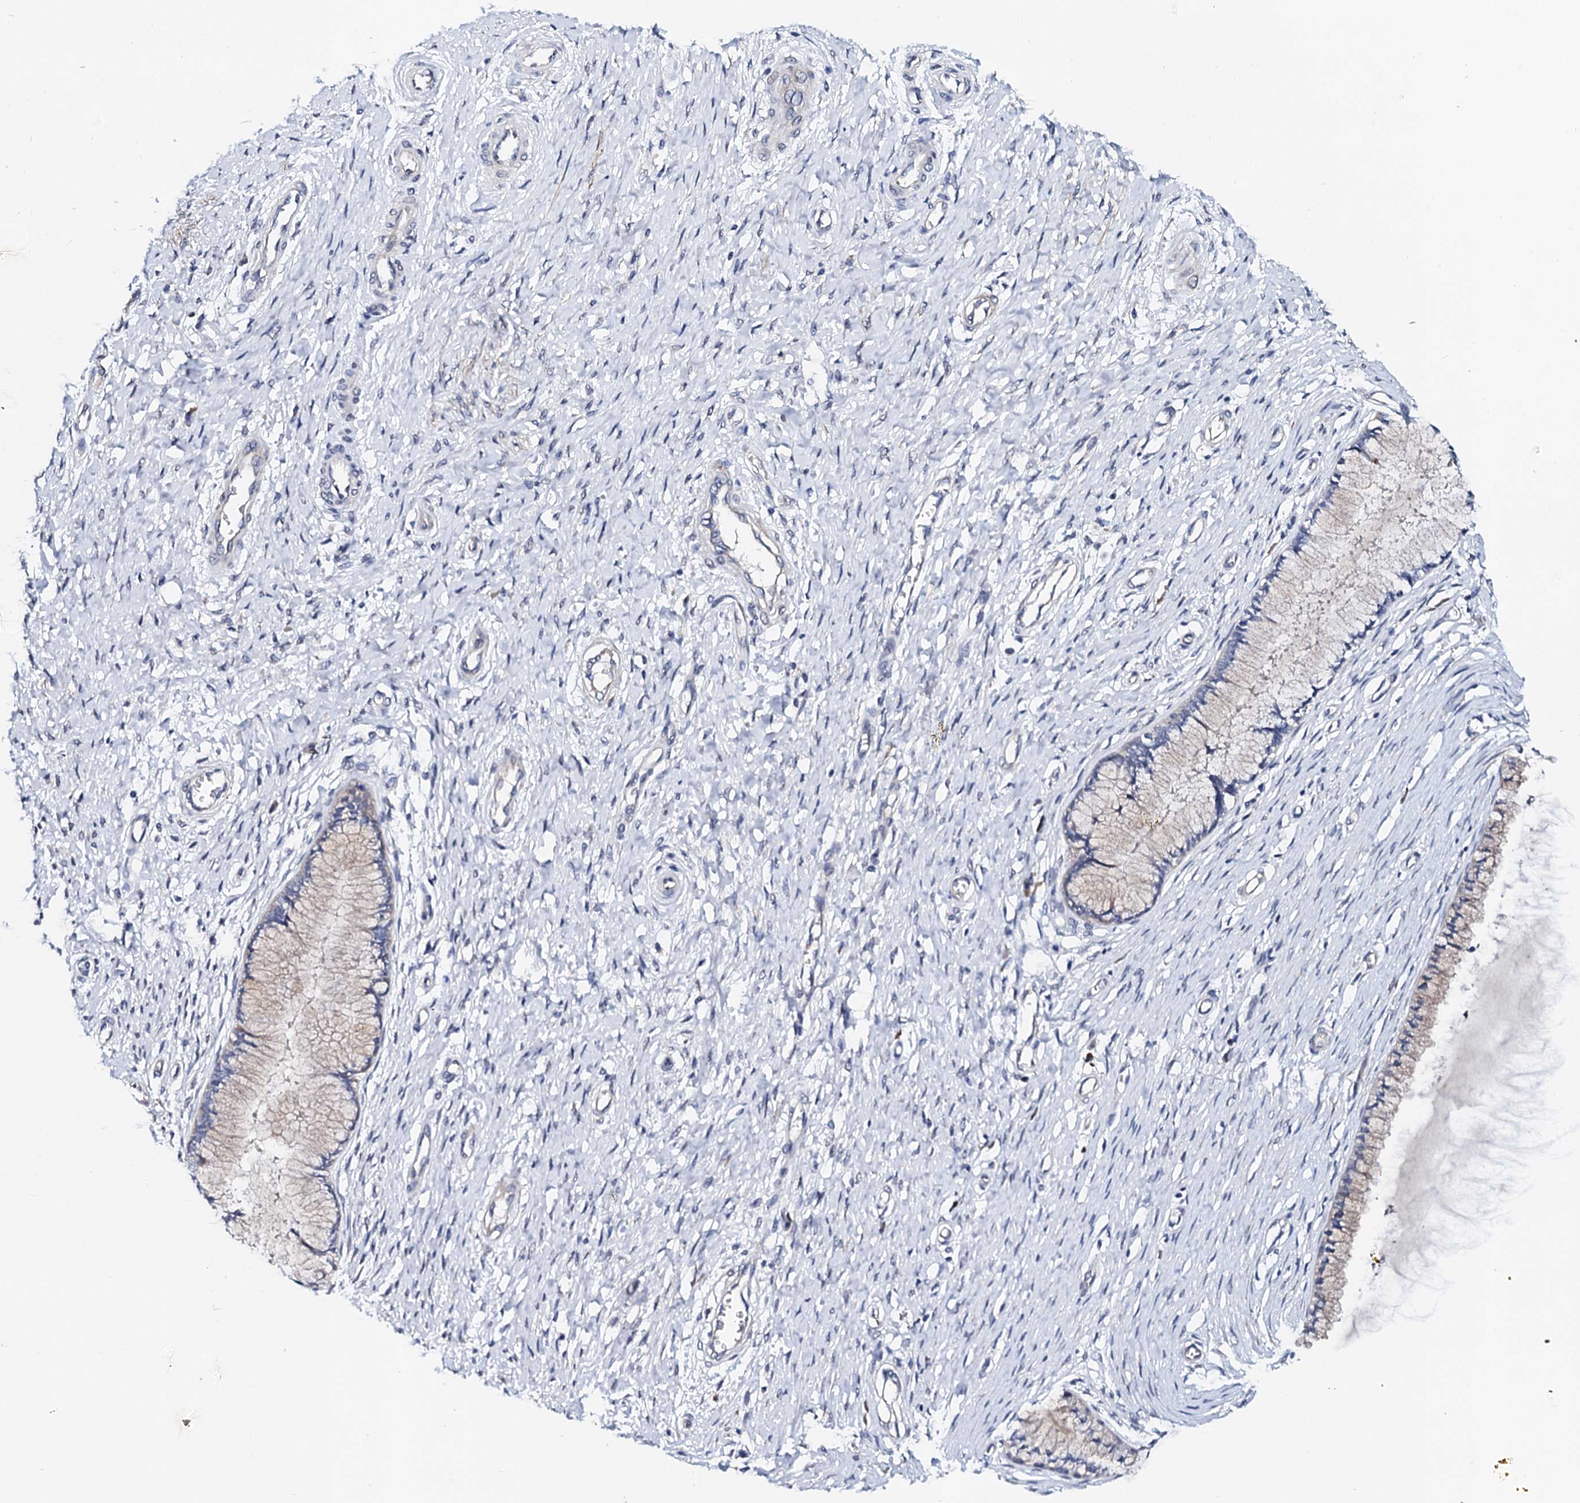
{"staining": {"intensity": "weak", "quantity": "<25%", "location": "cytoplasmic/membranous"}, "tissue": "cervix", "cell_type": "Glandular cells", "image_type": "normal", "snomed": [{"axis": "morphology", "description": "Normal tissue, NOS"}, {"axis": "topography", "description": "Cervix"}], "caption": "Benign cervix was stained to show a protein in brown. There is no significant positivity in glandular cells.", "gene": "NUP58", "patient": {"sex": "female", "age": 55}}